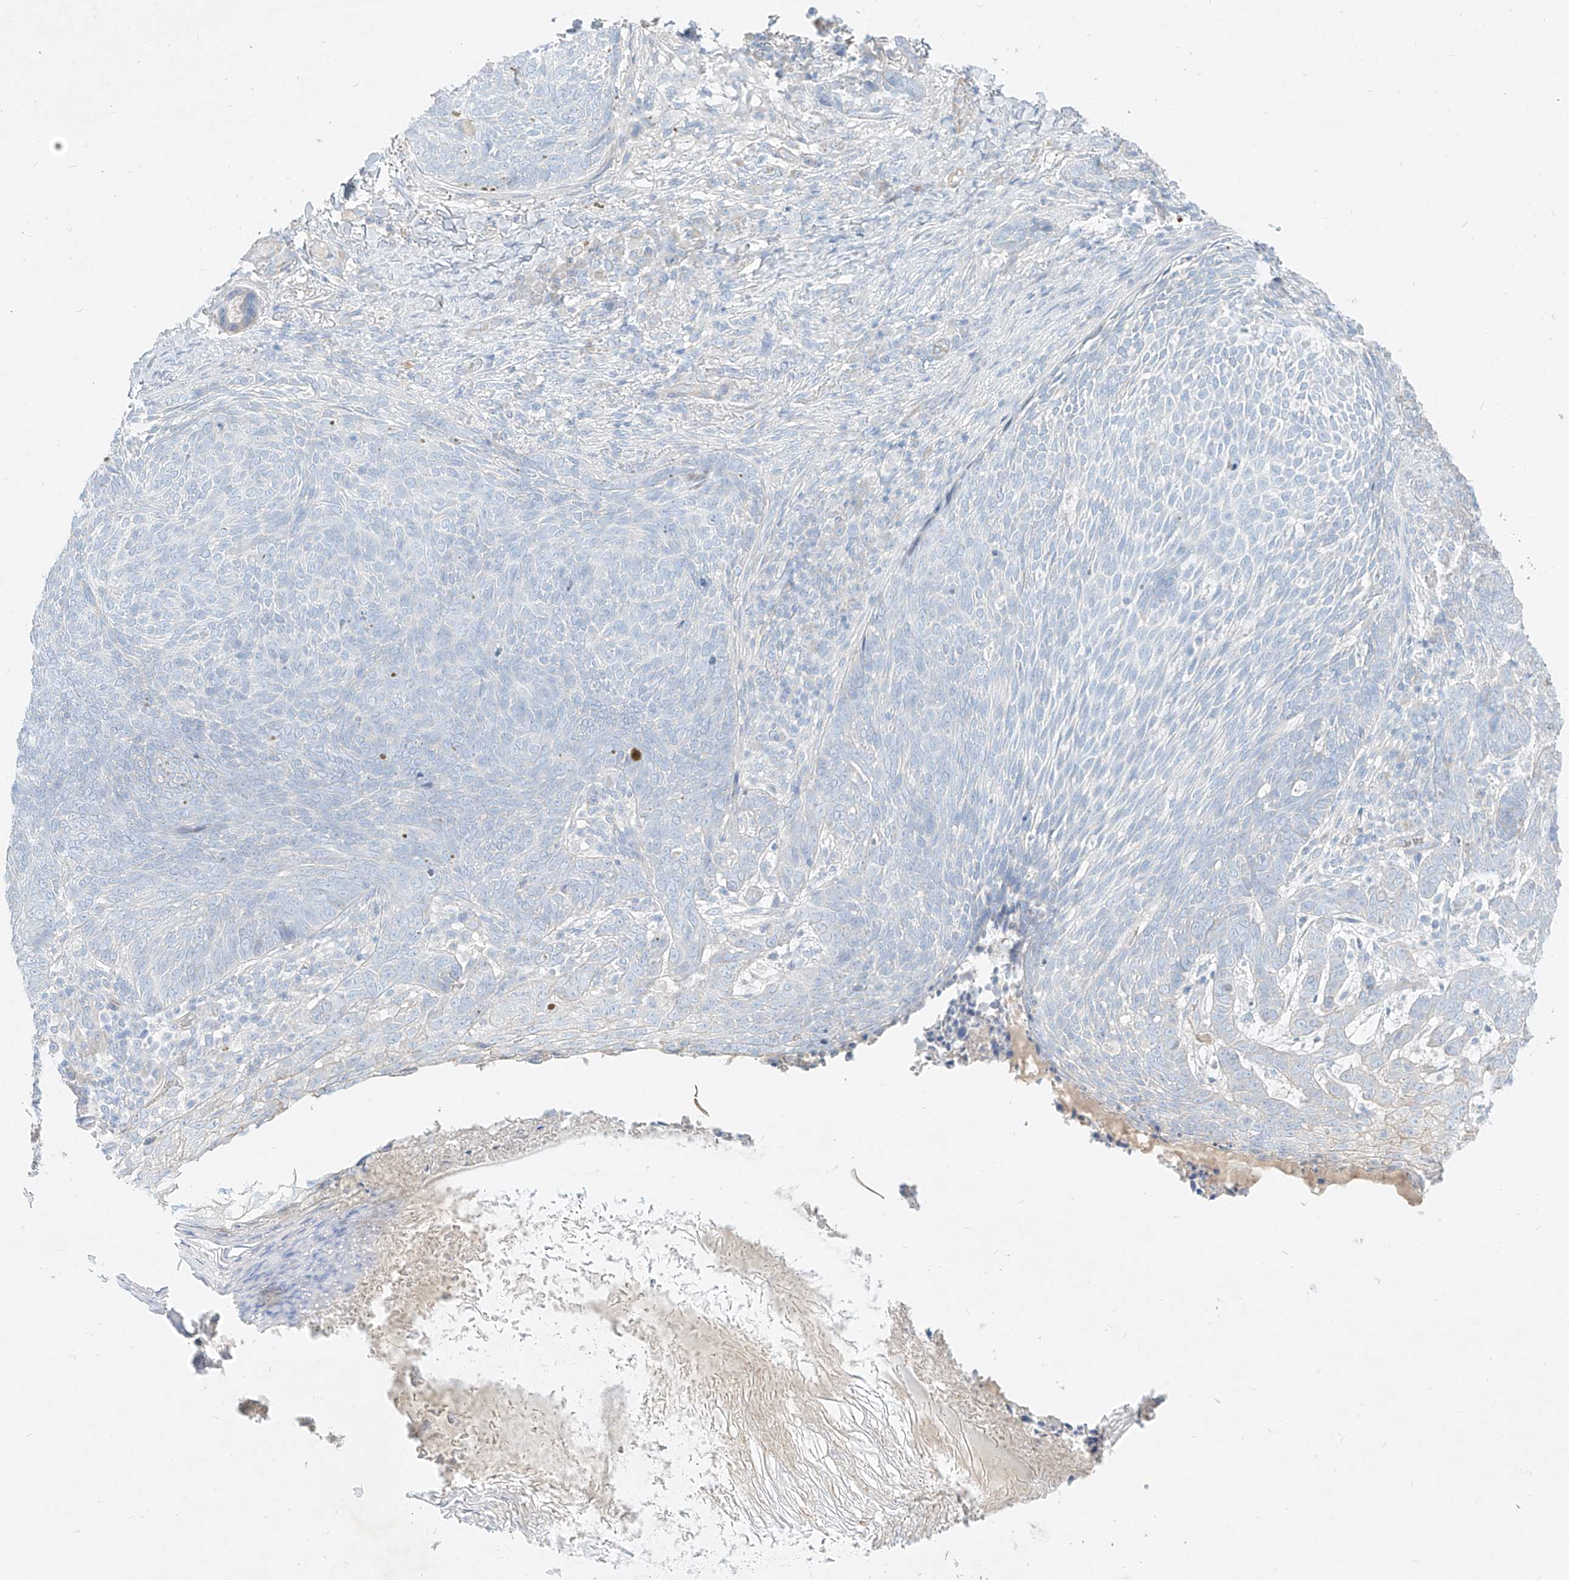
{"staining": {"intensity": "negative", "quantity": "none", "location": "none"}, "tissue": "skin cancer", "cell_type": "Tumor cells", "image_type": "cancer", "snomed": [{"axis": "morphology", "description": "Basal cell carcinoma"}, {"axis": "topography", "description": "Skin"}], "caption": "Skin cancer stained for a protein using immunohistochemistry reveals no staining tumor cells.", "gene": "AJM1", "patient": {"sex": "male", "age": 85}}